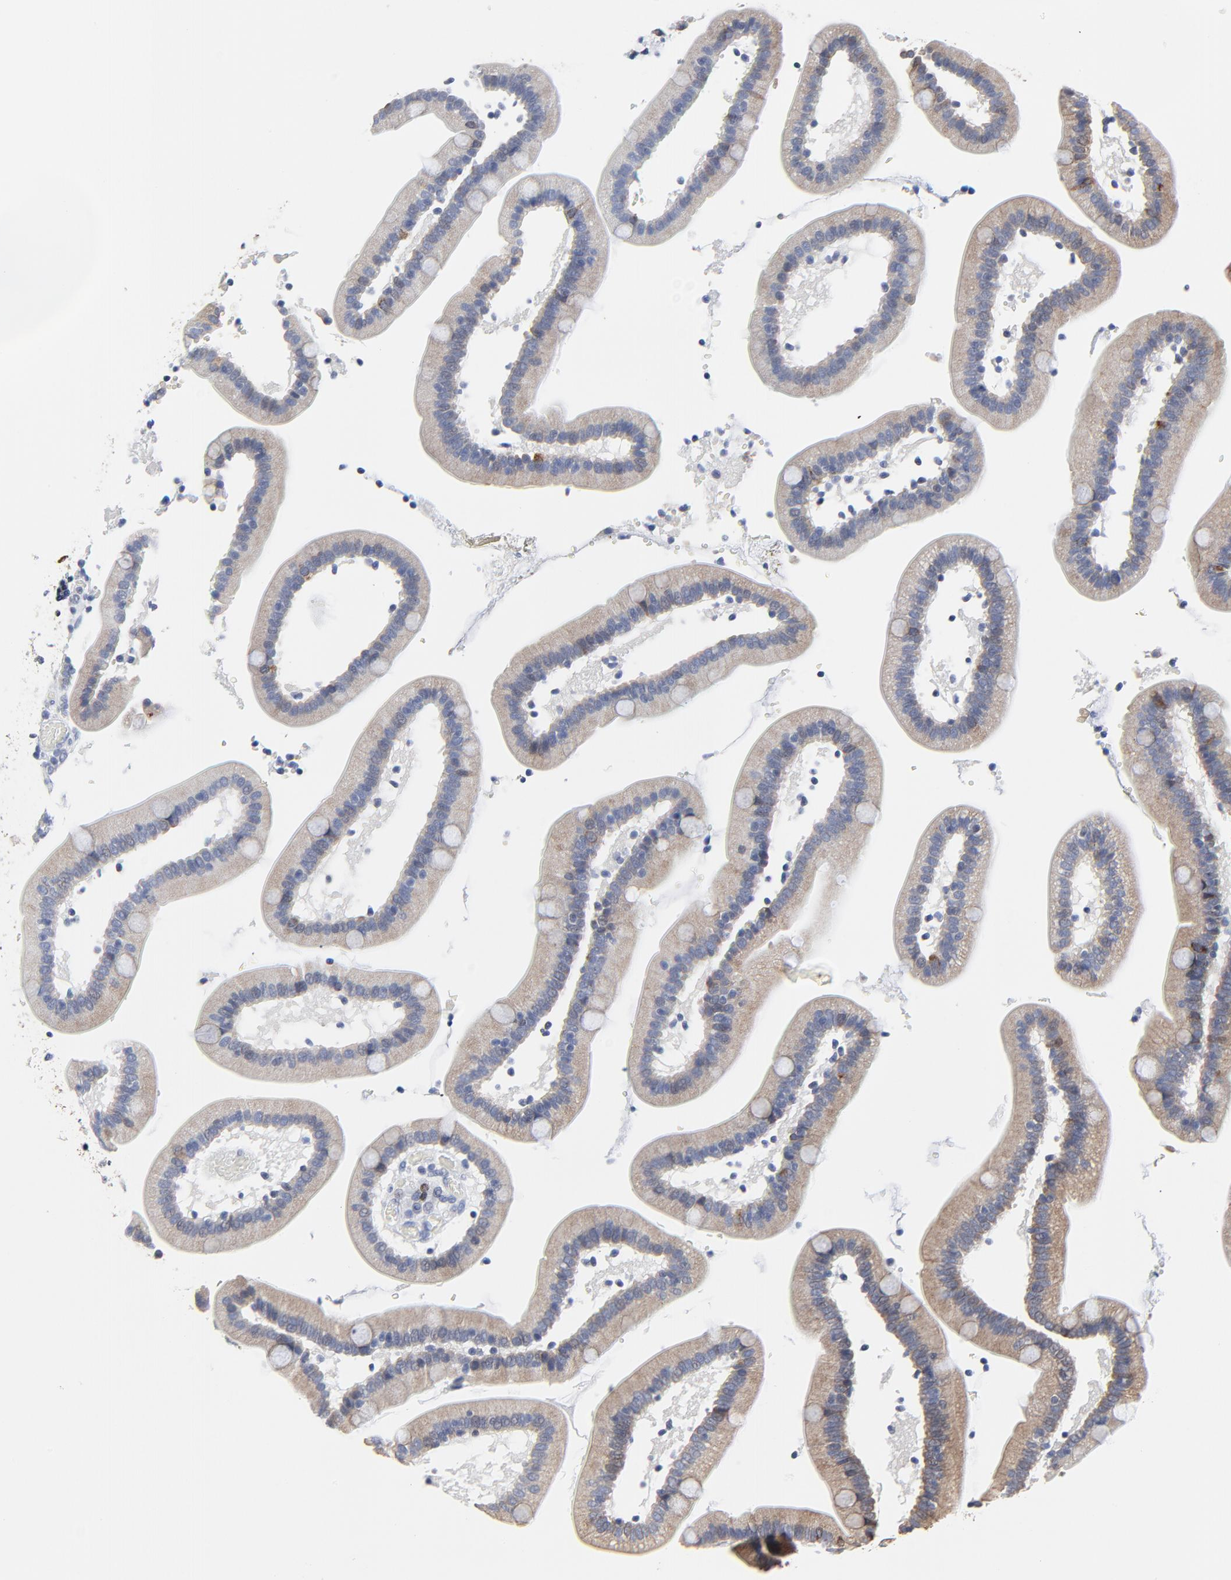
{"staining": {"intensity": "moderate", "quantity": "25%-75%", "location": "cytoplasmic/membranous"}, "tissue": "duodenum", "cell_type": "Glandular cells", "image_type": "normal", "snomed": [{"axis": "morphology", "description": "Normal tissue, NOS"}, {"axis": "topography", "description": "Duodenum"}], "caption": "Immunohistochemical staining of unremarkable duodenum displays medium levels of moderate cytoplasmic/membranous expression in approximately 25%-75% of glandular cells.", "gene": "LNX1", "patient": {"sex": "male", "age": 66}}